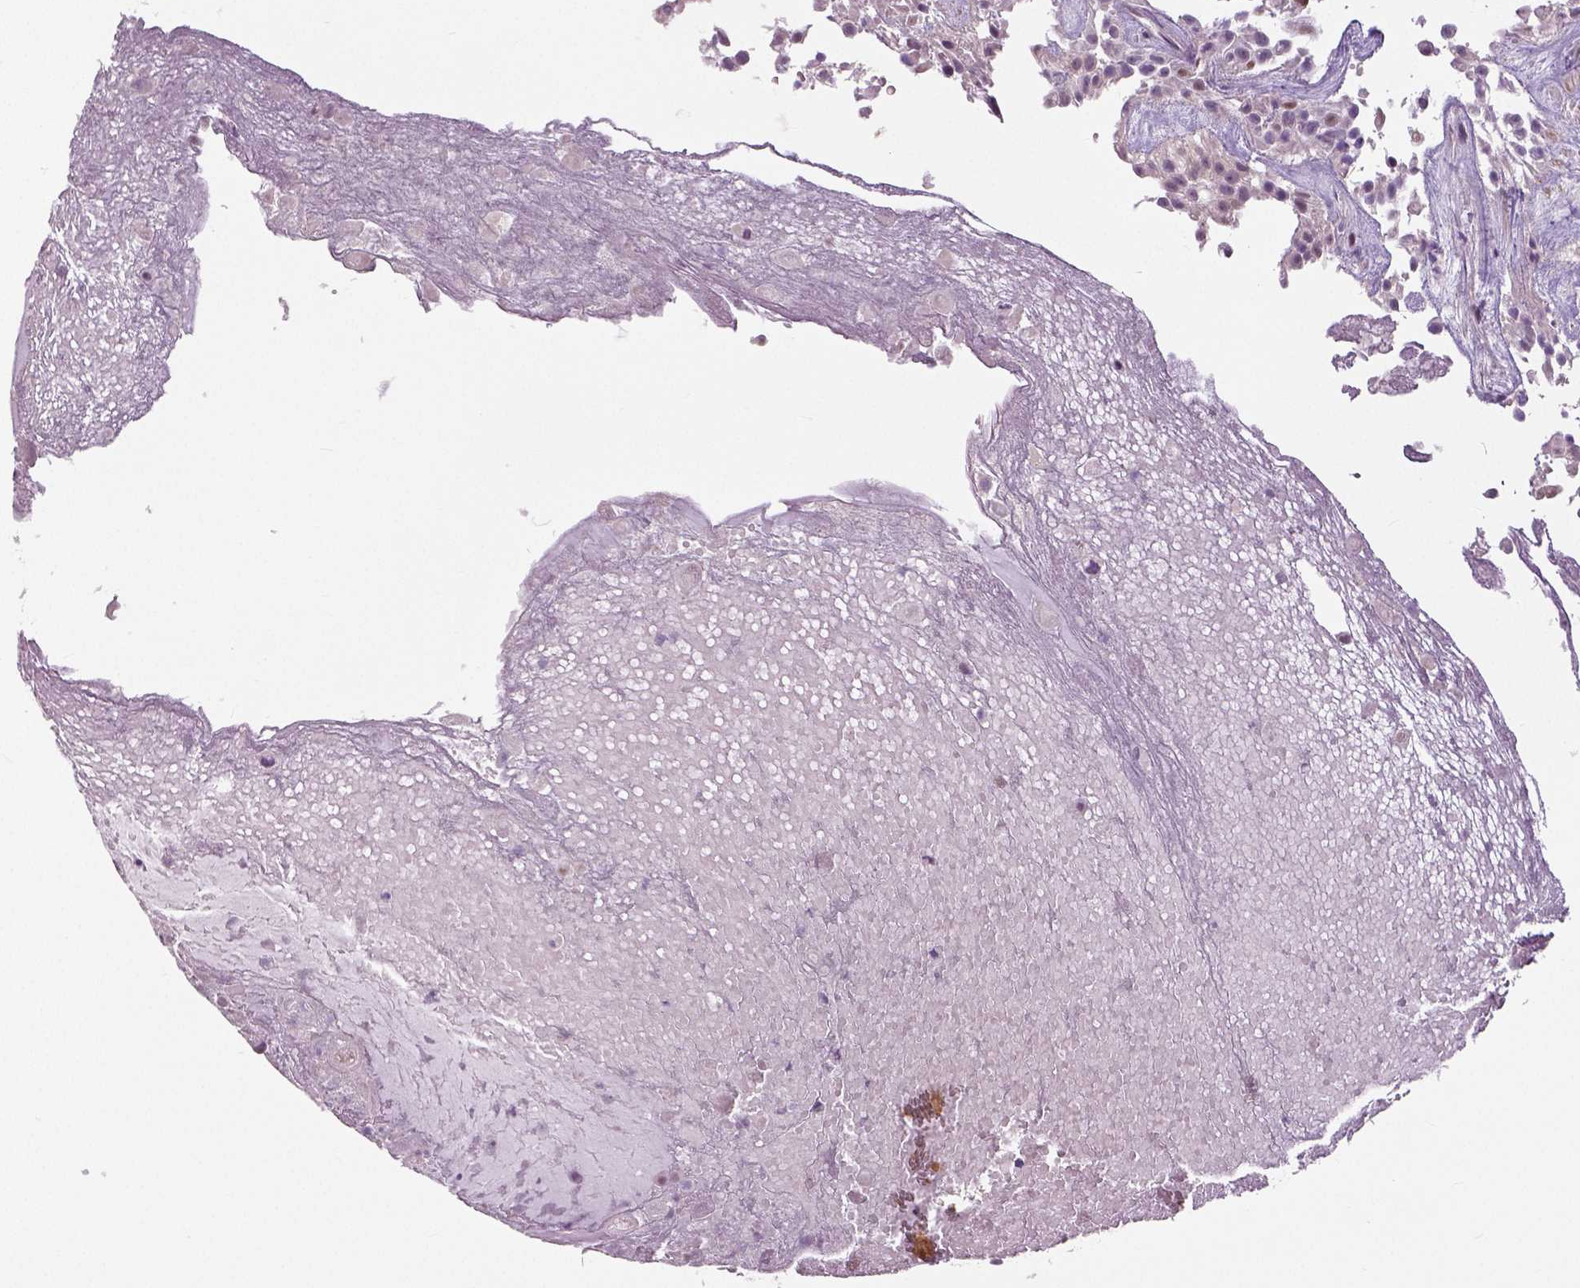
{"staining": {"intensity": "negative", "quantity": "none", "location": "none"}, "tissue": "urothelial cancer", "cell_type": "Tumor cells", "image_type": "cancer", "snomed": [{"axis": "morphology", "description": "Urothelial carcinoma, High grade"}, {"axis": "topography", "description": "Urinary bladder"}], "caption": "Tumor cells show no significant positivity in high-grade urothelial carcinoma. The staining was performed using DAB (3,3'-diaminobenzidine) to visualize the protein expression in brown, while the nuclei were stained in blue with hematoxylin (Magnification: 20x).", "gene": "NECAB1", "patient": {"sex": "male", "age": 56}}